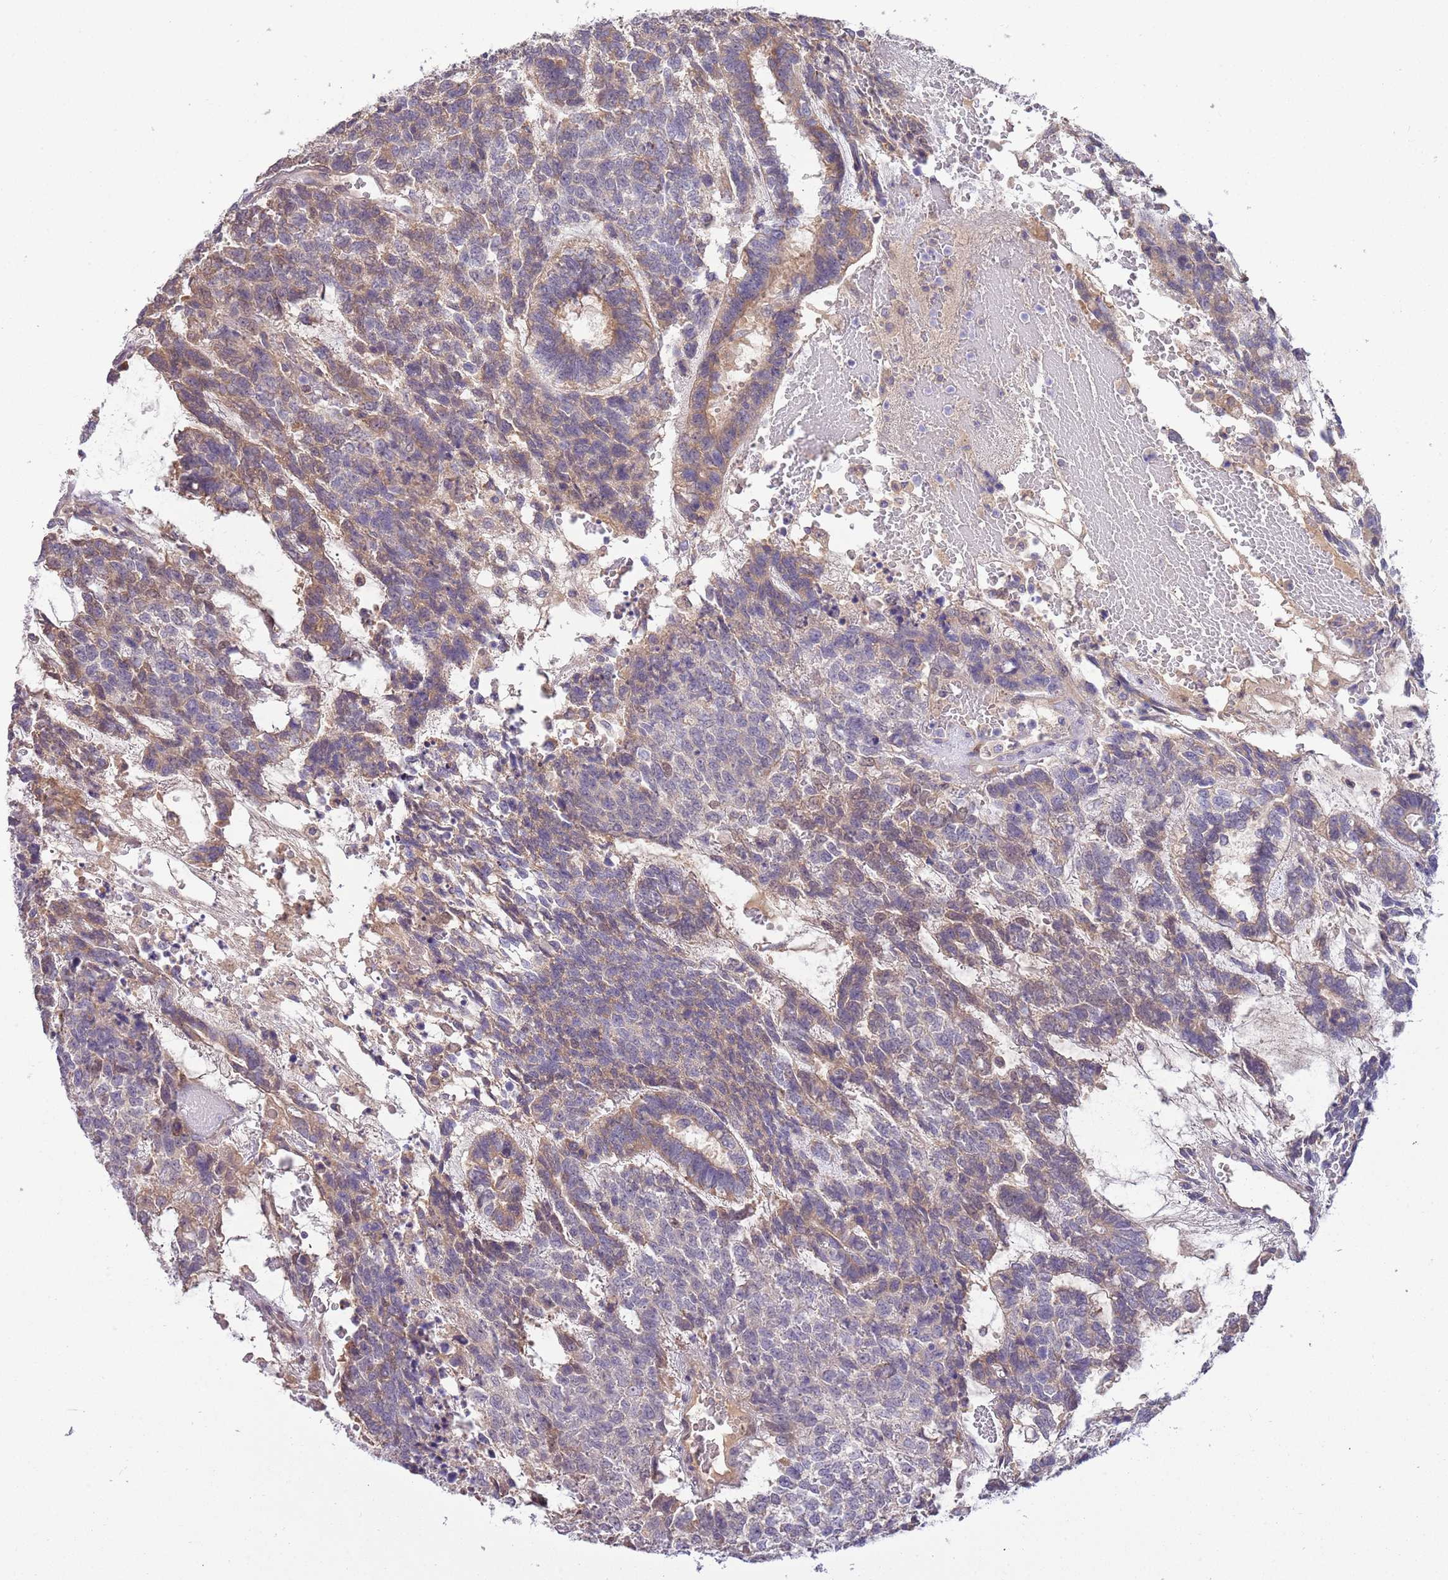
{"staining": {"intensity": "weak", "quantity": "<25%", "location": "cytoplasmic/membranous"}, "tissue": "testis cancer", "cell_type": "Tumor cells", "image_type": "cancer", "snomed": [{"axis": "morphology", "description": "Carcinoma, Embryonal, NOS"}, {"axis": "topography", "description": "Testis"}], "caption": "Micrograph shows no protein expression in tumor cells of testis embryonal carcinoma tissue.", "gene": "CABYR", "patient": {"sex": "male", "age": 23}}